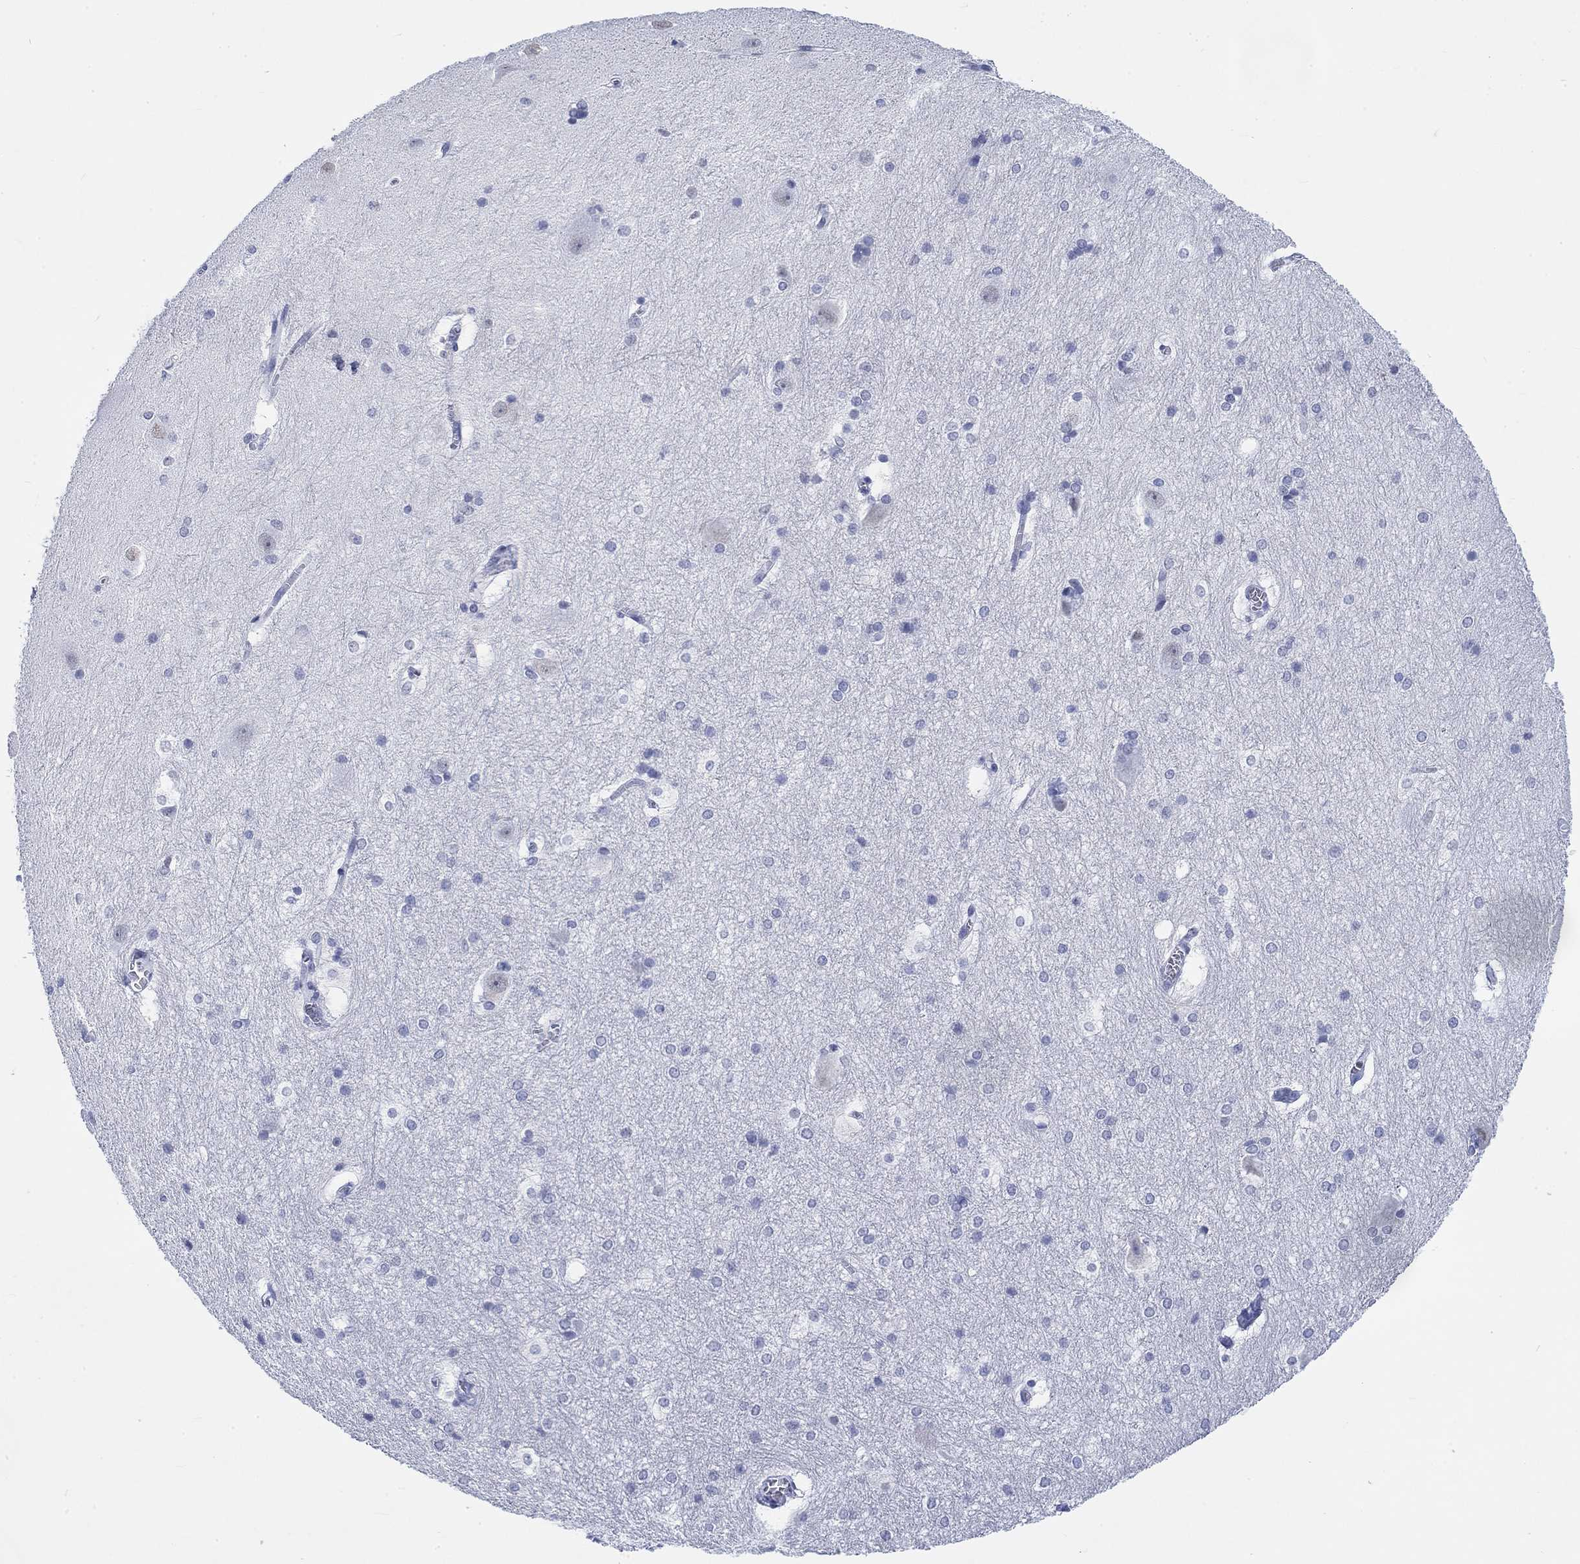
{"staining": {"intensity": "negative", "quantity": "none", "location": "none"}, "tissue": "hippocampus", "cell_type": "Glial cells", "image_type": "normal", "snomed": [{"axis": "morphology", "description": "Normal tissue, NOS"}, {"axis": "topography", "description": "Cerebral cortex"}, {"axis": "topography", "description": "Hippocampus"}], "caption": "Human hippocampus stained for a protein using immunohistochemistry demonstrates no staining in glial cells.", "gene": "KRT76", "patient": {"sex": "female", "age": 19}}